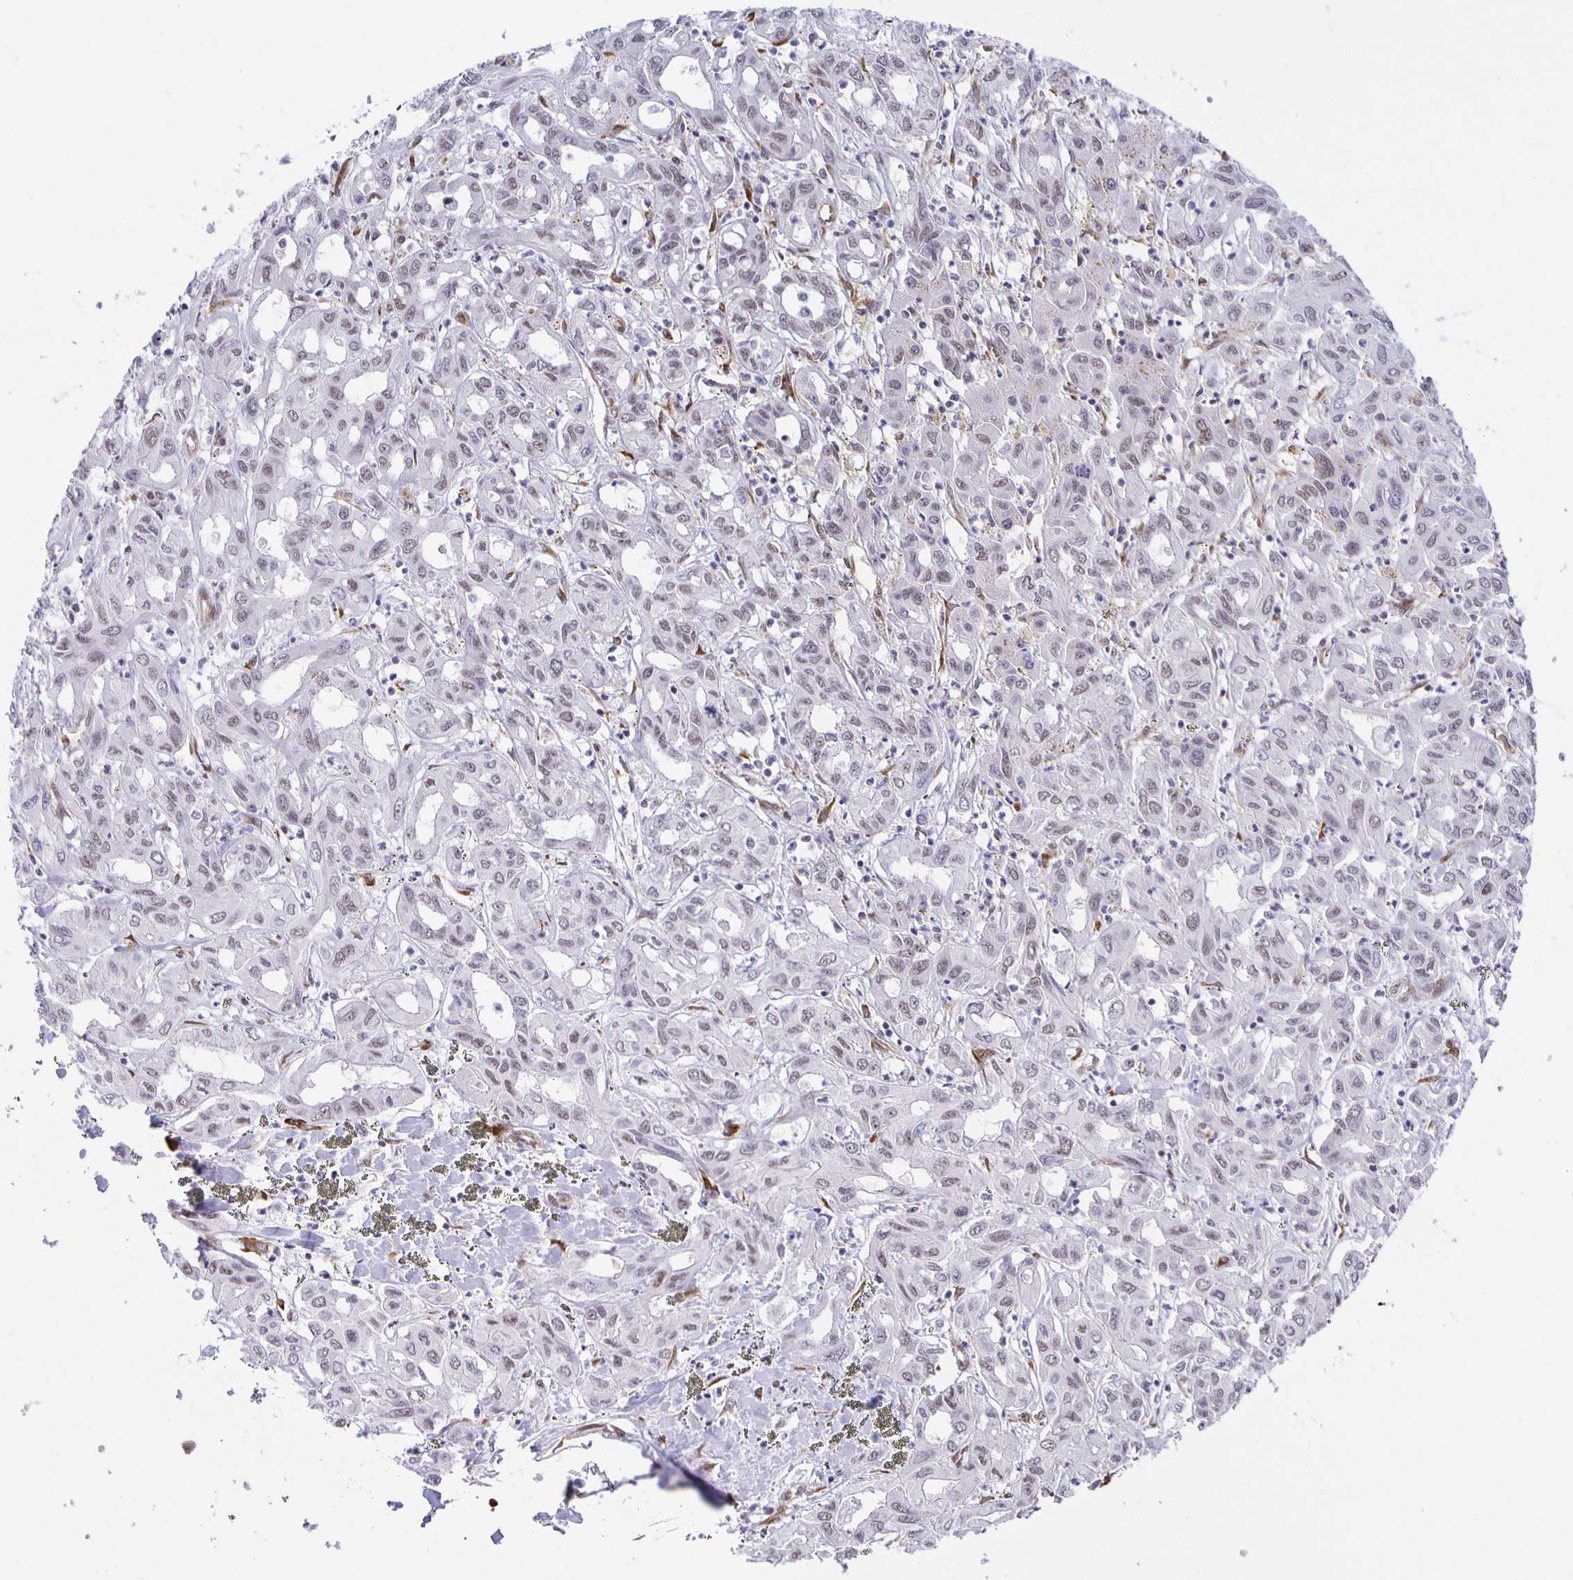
{"staining": {"intensity": "weak", "quantity": "<25%", "location": "nuclear"}, "tissue": "liver cancer", "cell_type": "Tumor cells", "image_type": "cancer", "snomed": [{"axis": "morphology", "description": "Cholangiocarcinoma"}, {"axis": "topography", "description": "Liver"}], "caption": "IHC histopathology image of neoplastic tissue: liver cancer (cholangiocarcinoma) stained with DAB displays no significant protein positivity in tumor cells. Nuclei are stained in blue.", "gene": "ZRANB2", "patient": {"sex": "female", "age": 60}}